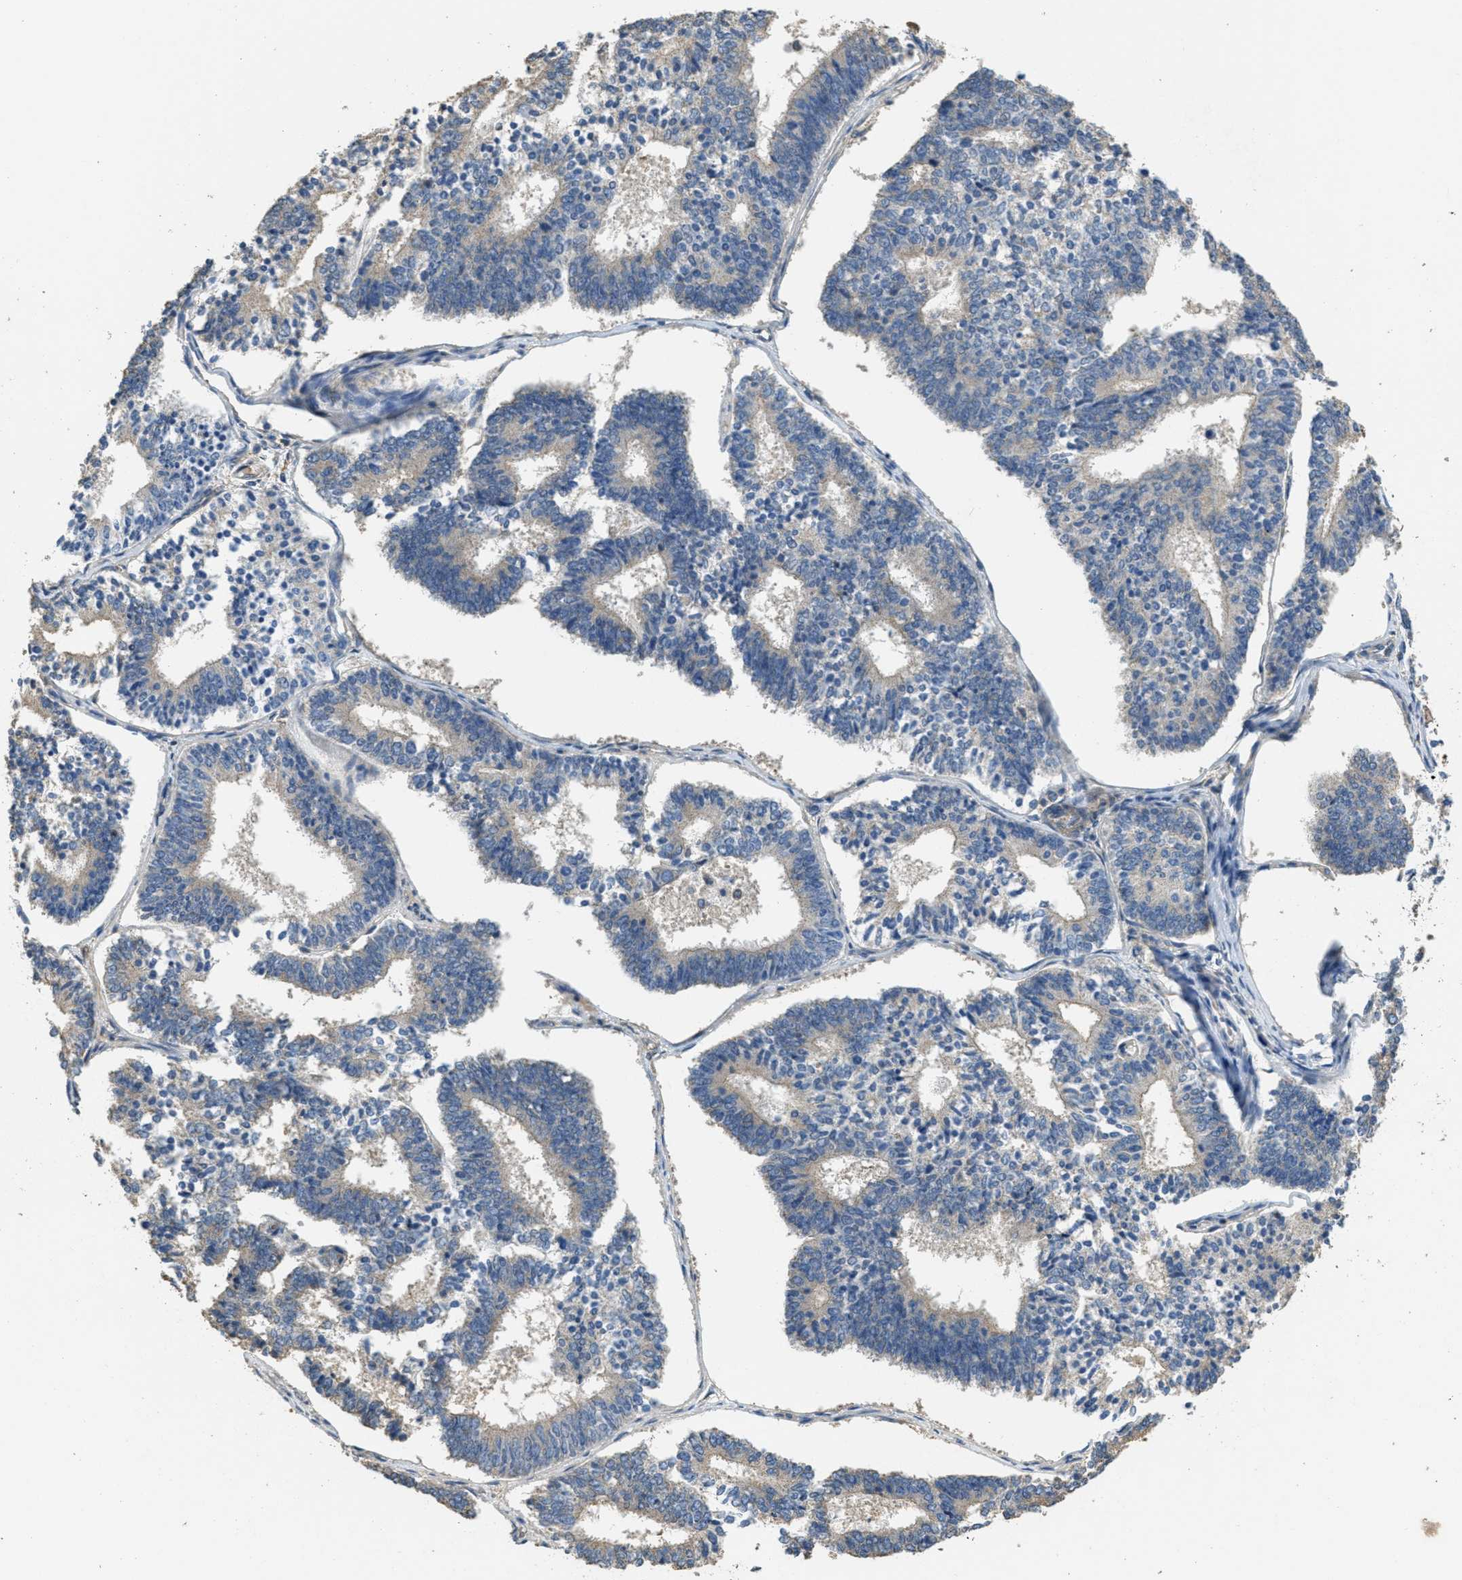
{"staining": {"intensity": "negative", "quantity": "none", "location": "none"}, "tissue": "endometrial cancer", "cell_type": "Tumor cells", "image_type": "cancer", "snomed": [{"axis": "morphology", "description": "Adenocarcinoma, NOS"}, {"axis": "topography", "description": "Endometrium"}], "caption": "This is a photomicrograph of immunohistochemistry (IHC) staining of endometrial cancer, which shows no expression in tumor cells. (DAB (3,3'-diaminobenzidine) immunohistochemistry (IHC) visualized using brightfield microscopy, high magnification).", "gene": "THBS2", "patient": {"sex": "female", "age": 70}}